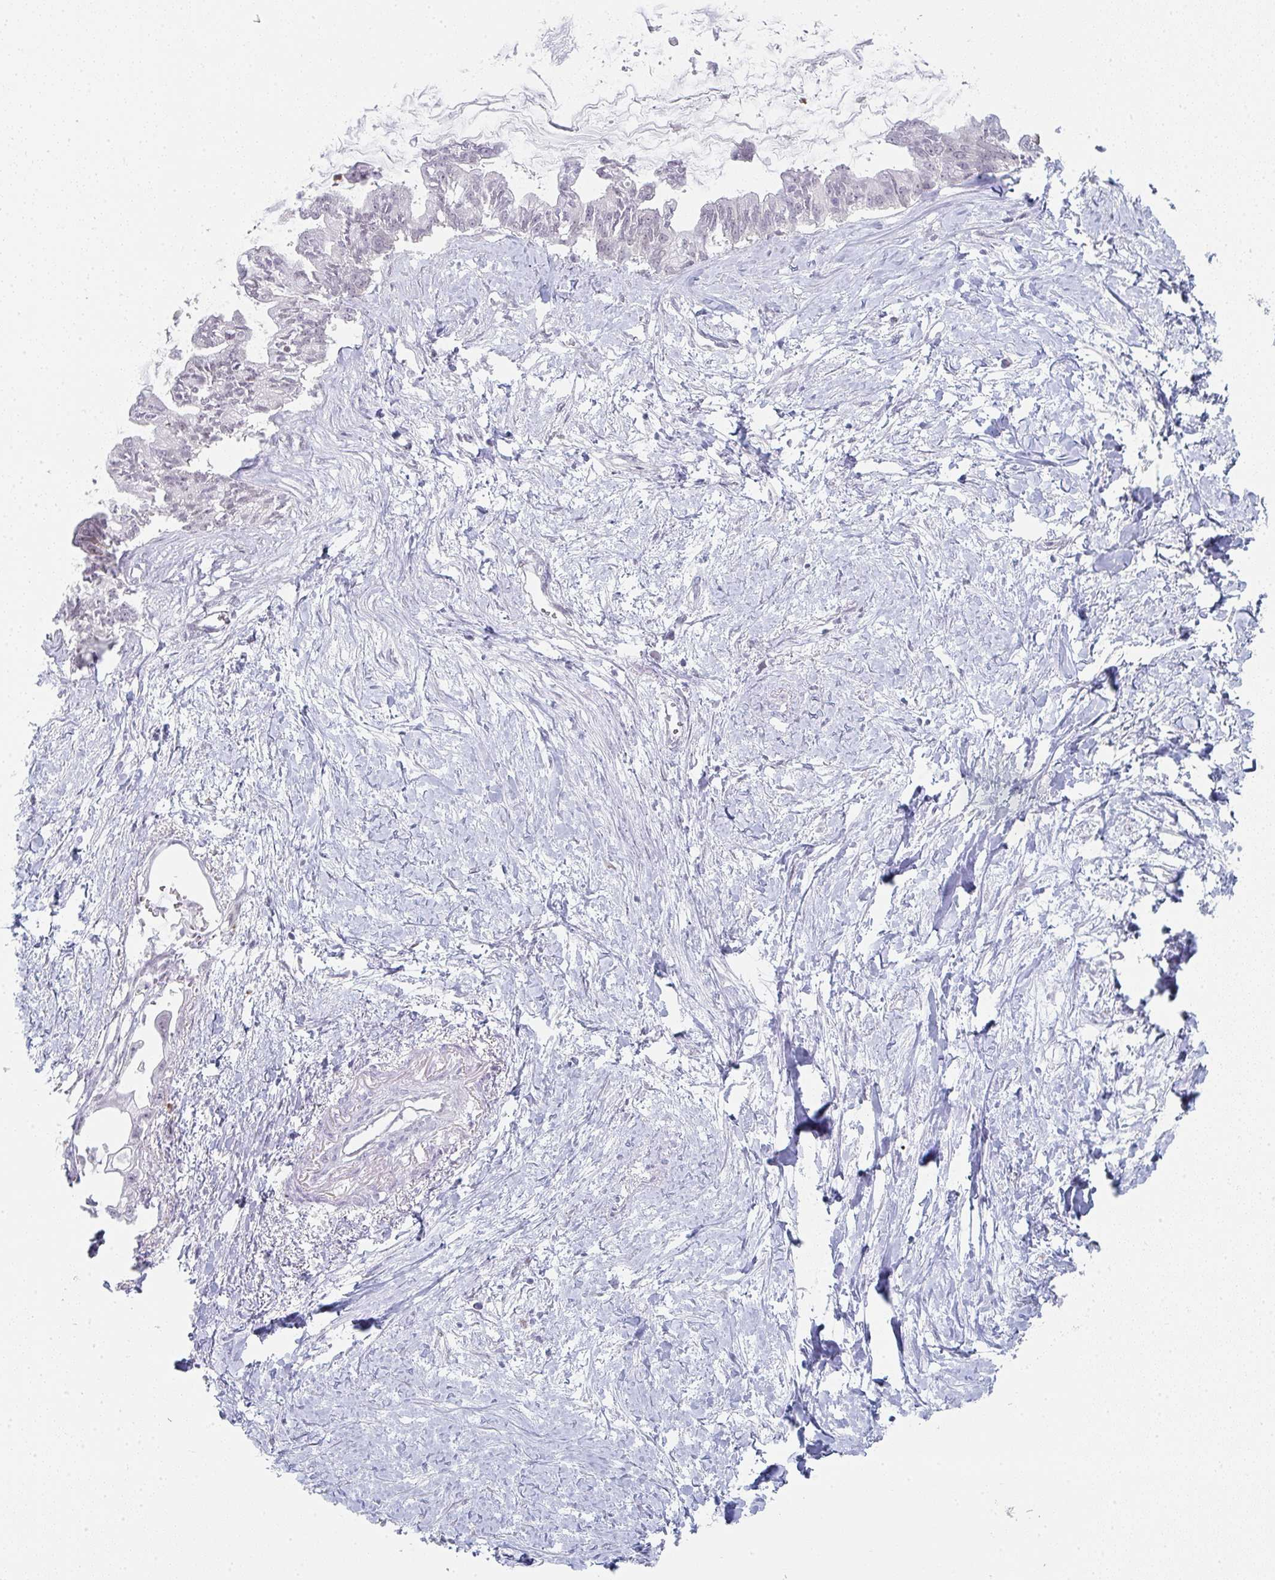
{"staining": {"intensity": "negative", "quantity": "none", "location": "none"}, "tissue": "pancreatic cancer", "cell_type": "Tumor cells", "image_type": "cancer", "snomed": [{"axis": "morphology", "description": "Adenocarcinoma, NOS"}, {"axis": "topography", "description": "Pancreas"}], "caption": "Tumor cells show no significant staining in adenocarcinoma (pancreatic). Brightfield microscopy of immunohistochemistry stained with DAB (brown) and hematoxylin (blue), captured at high magnification.", "gene": "LIN54", "patient": {"sex": "male", "age": 61}}